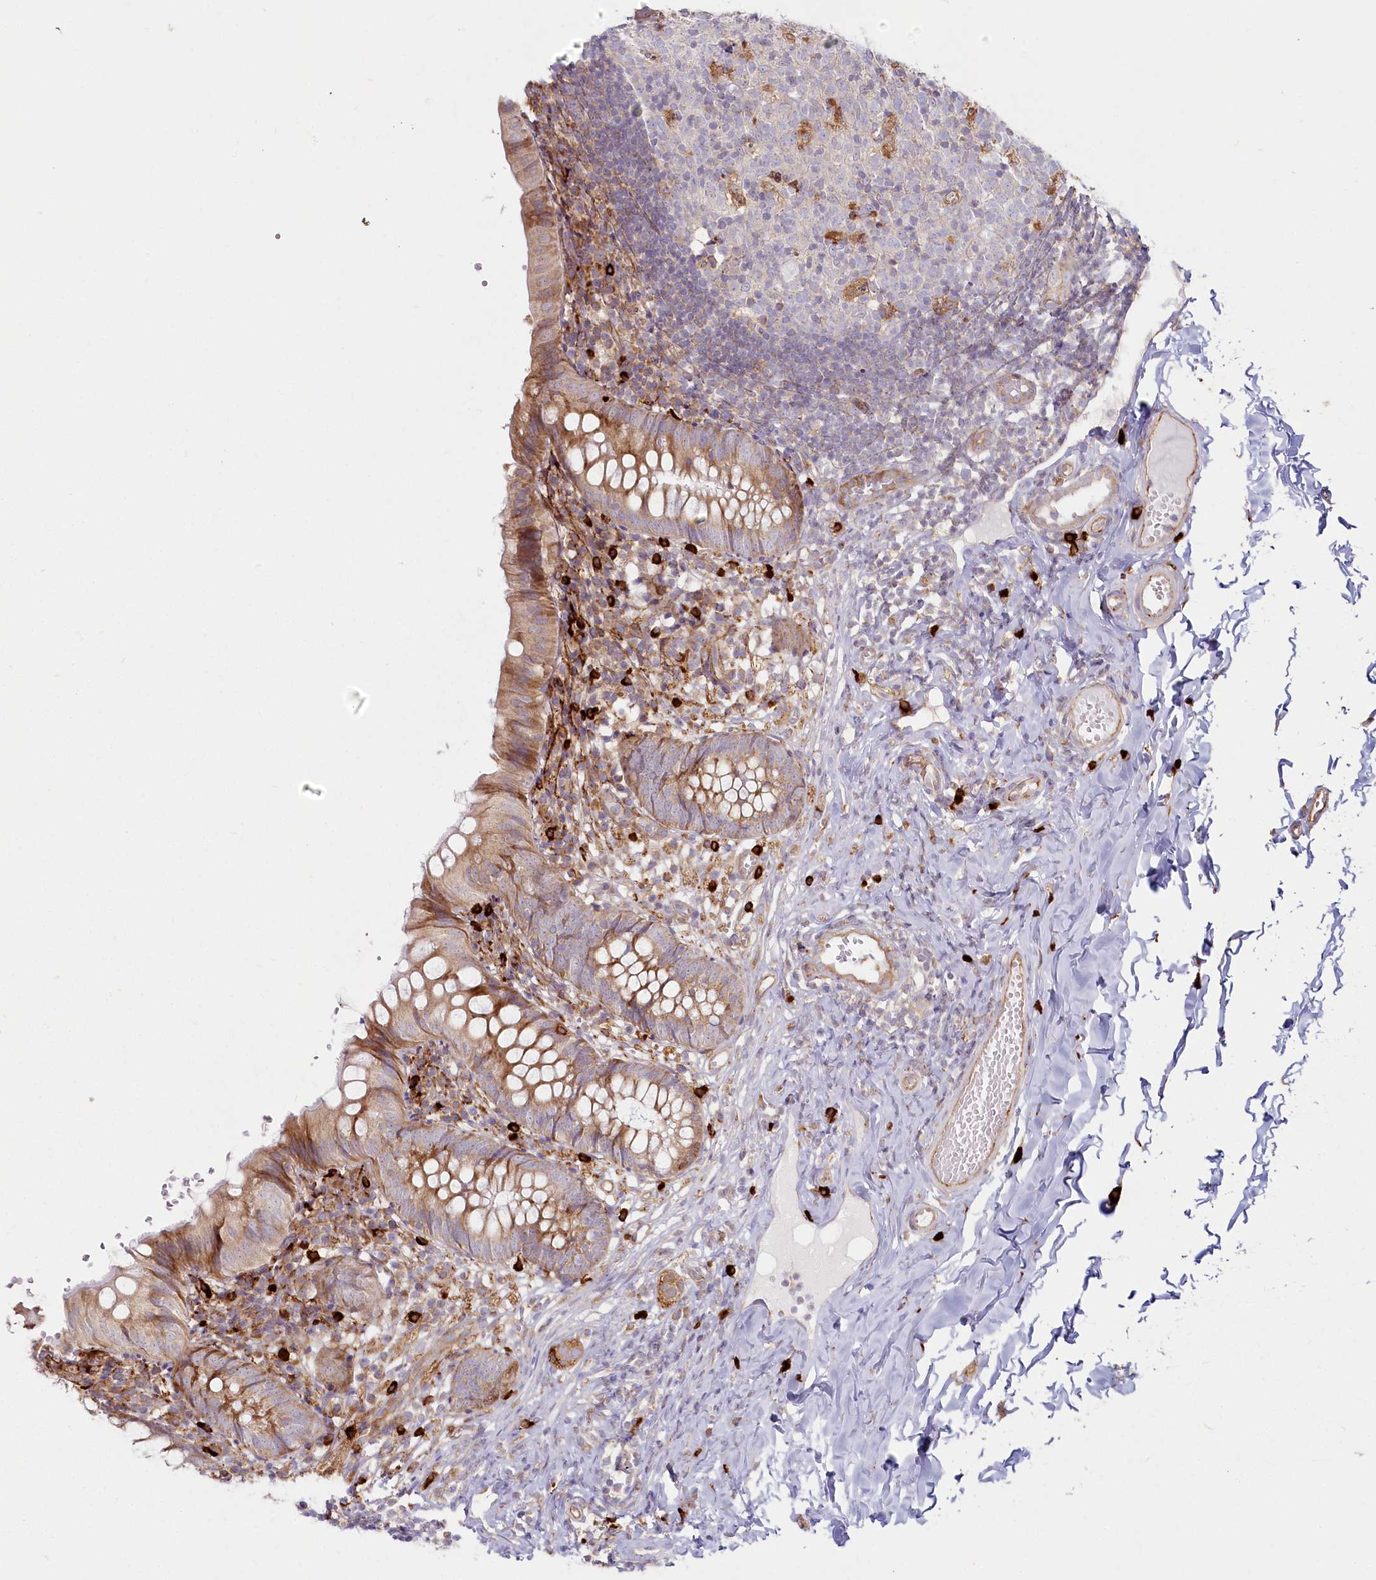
{"staining": {"intensity": "moderate", "quantity": ">75%", "location": "cytoplasmic/membranous"}, "tissue": "appendix", "cell_type": "Glandular cells", "image_type": "normal", "snomed": [{"axis": "morphology", "description": "Normal tissue, NOS"}, {"axis": "topography", "description": "Appendix"}], "caption": "IHC (DAB (3,3'-diaminobenzidine)) staining of normal appendix shows moderate cytoplasmic/membranous protein positivity in approximately >75% of glandular cells. Nuclei are stained in blue.", "gene": "HARS2", "patient": {"sex": "male", "age": 8}}